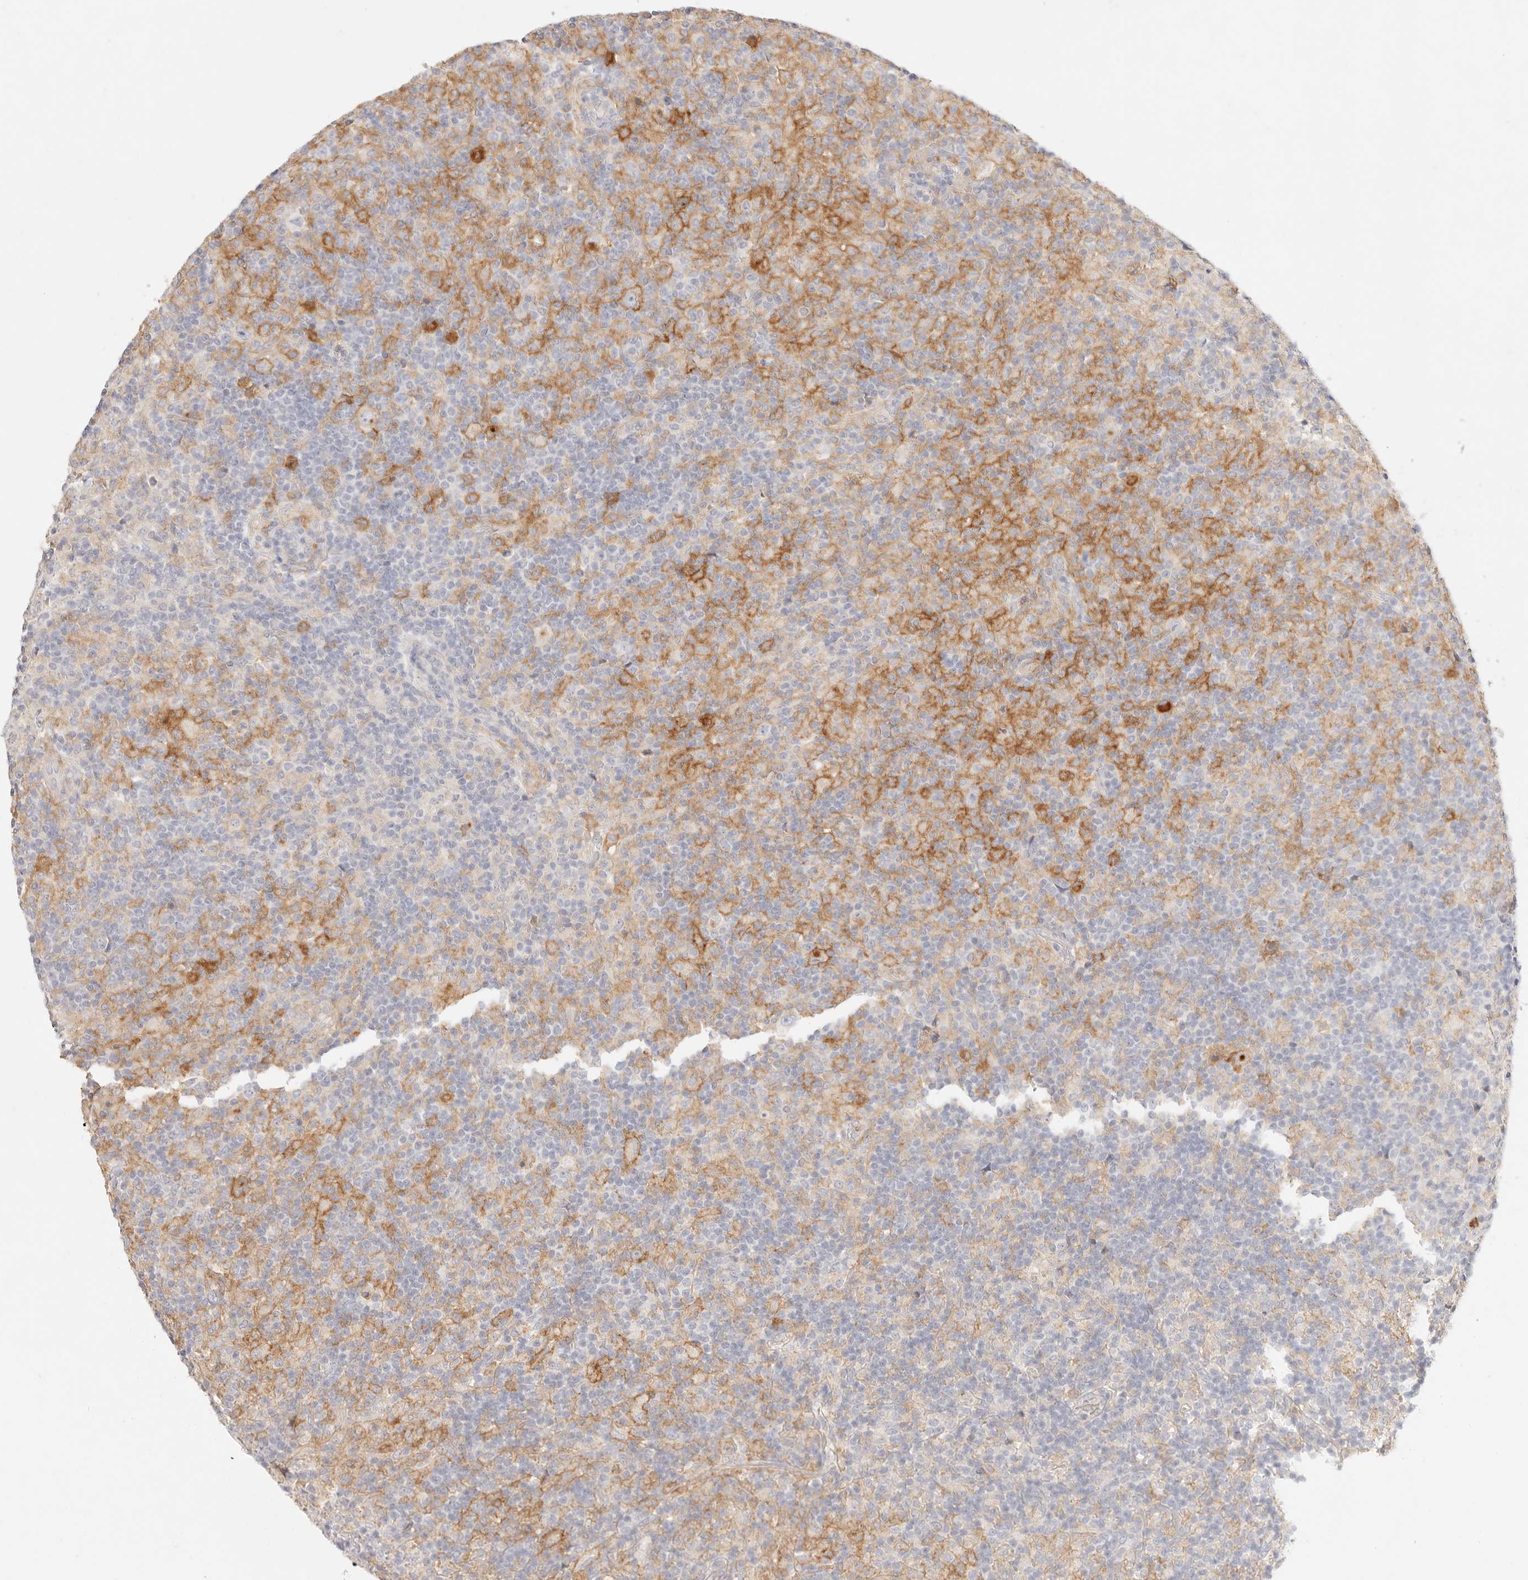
{"staining": {"intensity": "moderate", "quantity": "<25%", "location": "cytoplasmic/membranous"}, "tissue": "lymphoma", "cell_type": "Tumor cells", "image_type": "cancer", "snomed": [{"axis": "morphology", "description": "Hodgkin's disease, NOS"}, {"axis": "topography", "description": "Lymph node"}], "caption": "Lymphoma stained with DAB immunohistochemistry (IHC) reveals low levels of moderate cytoplasmic/membranous expression in approximately <25% of tumor cells. The staining was performed using DAB to visualize the protein expression in brown, while the nuclei were stained in blue with hematoxylin (Magnification: 20x).", "gene": "GPR84", "patient": {"sex": "male", "age": 70}}